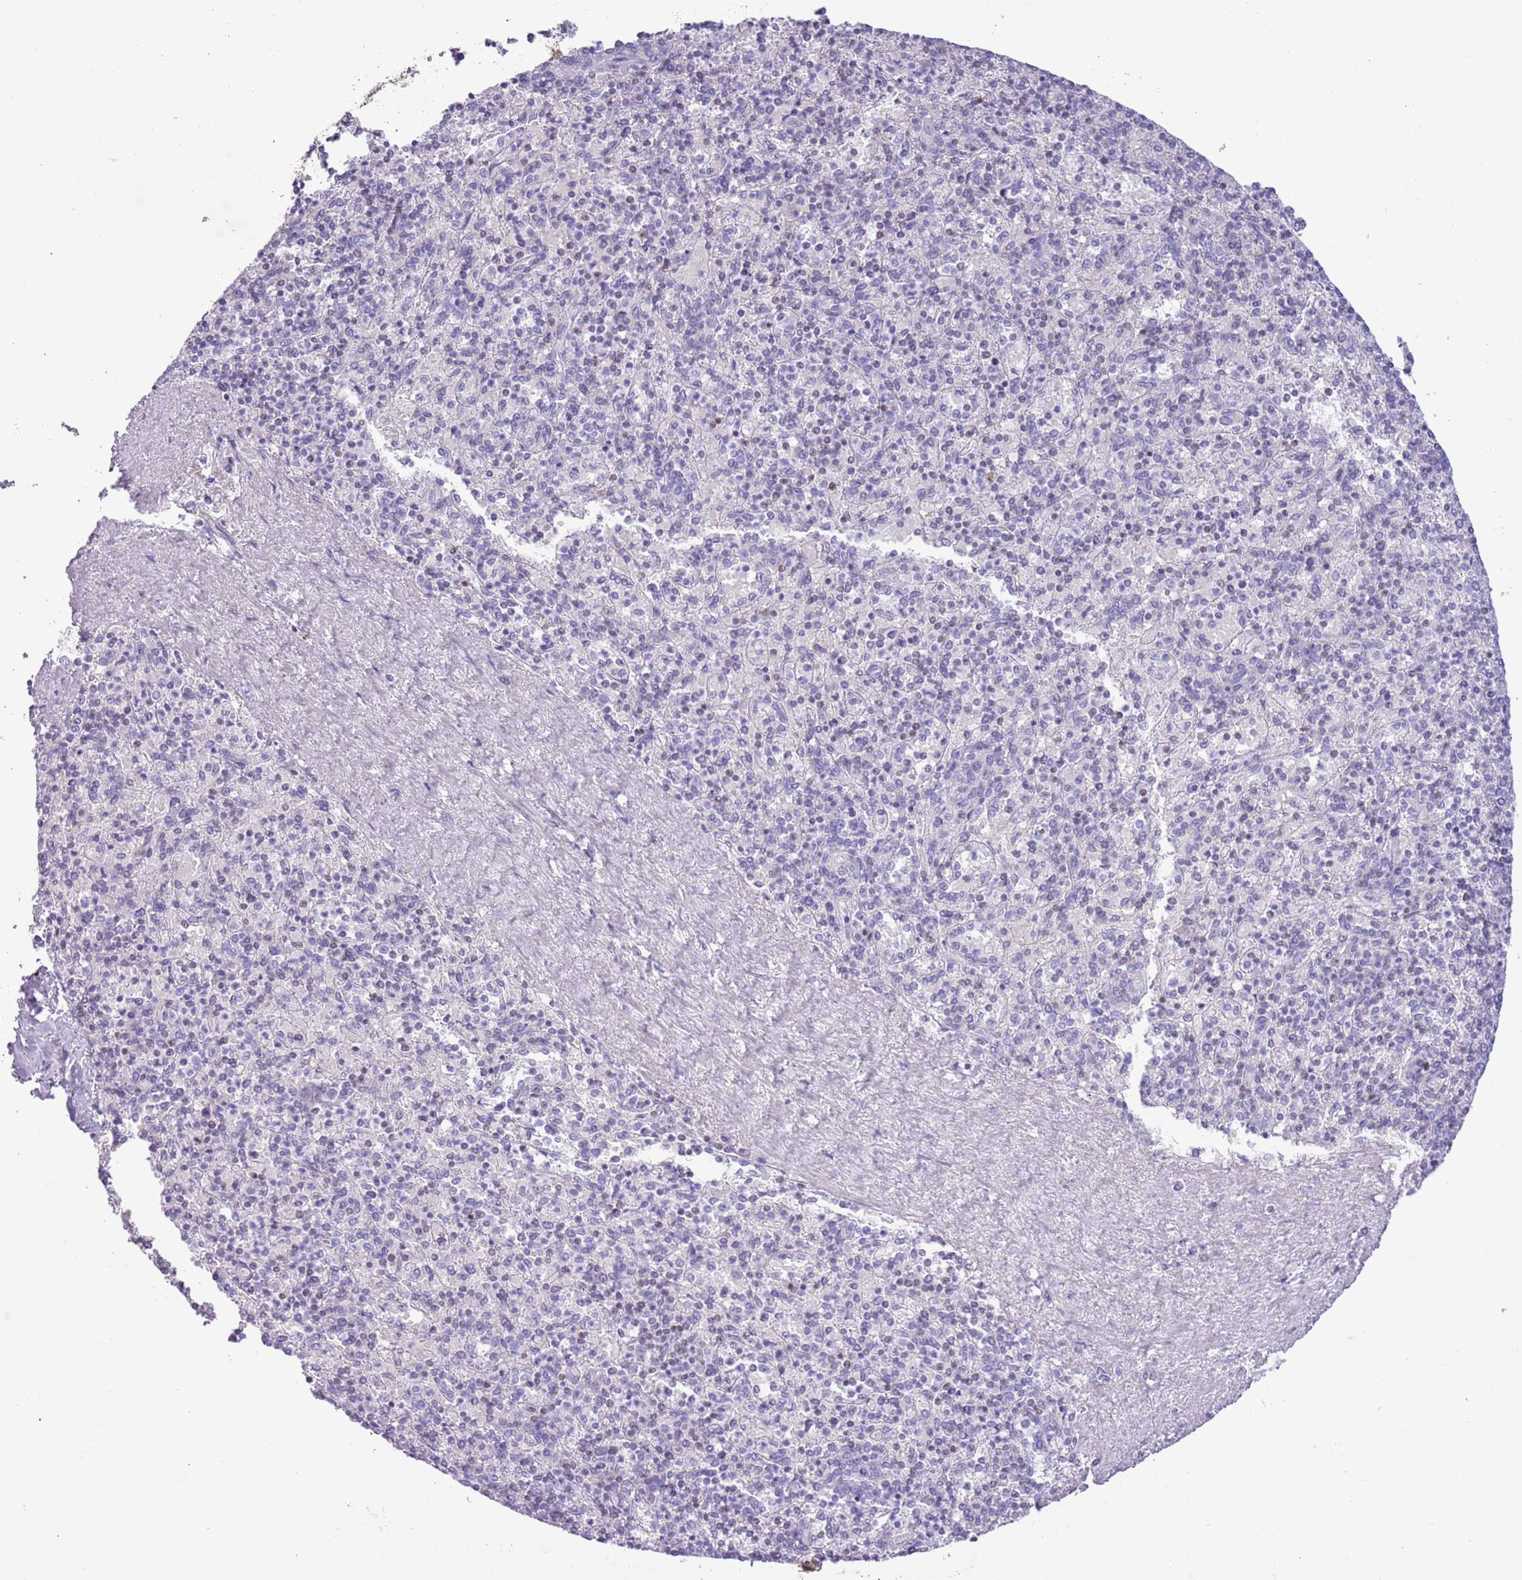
{"staining": {"intensity": "moderate", "quantity": "<25%", "location": "nuclear"}, "tissue": "spleen", "cell_type": "Cells in red pulp", "image_type": "normal", "snomed": [{"axis": "morphology", "description": "Normal tissue, NOS"}, {"axis": "topography", "description": "Spleen"}], "caption": "Immunohistochemistry (DAB (3,3'-diaminobenzidine)) staining of normal spleen reveals moderate nuclear protein staining in approximately <25% of cells in red pulp.", "gene": "BCL11B", "patient": {"sex": "male", "age": 82}}